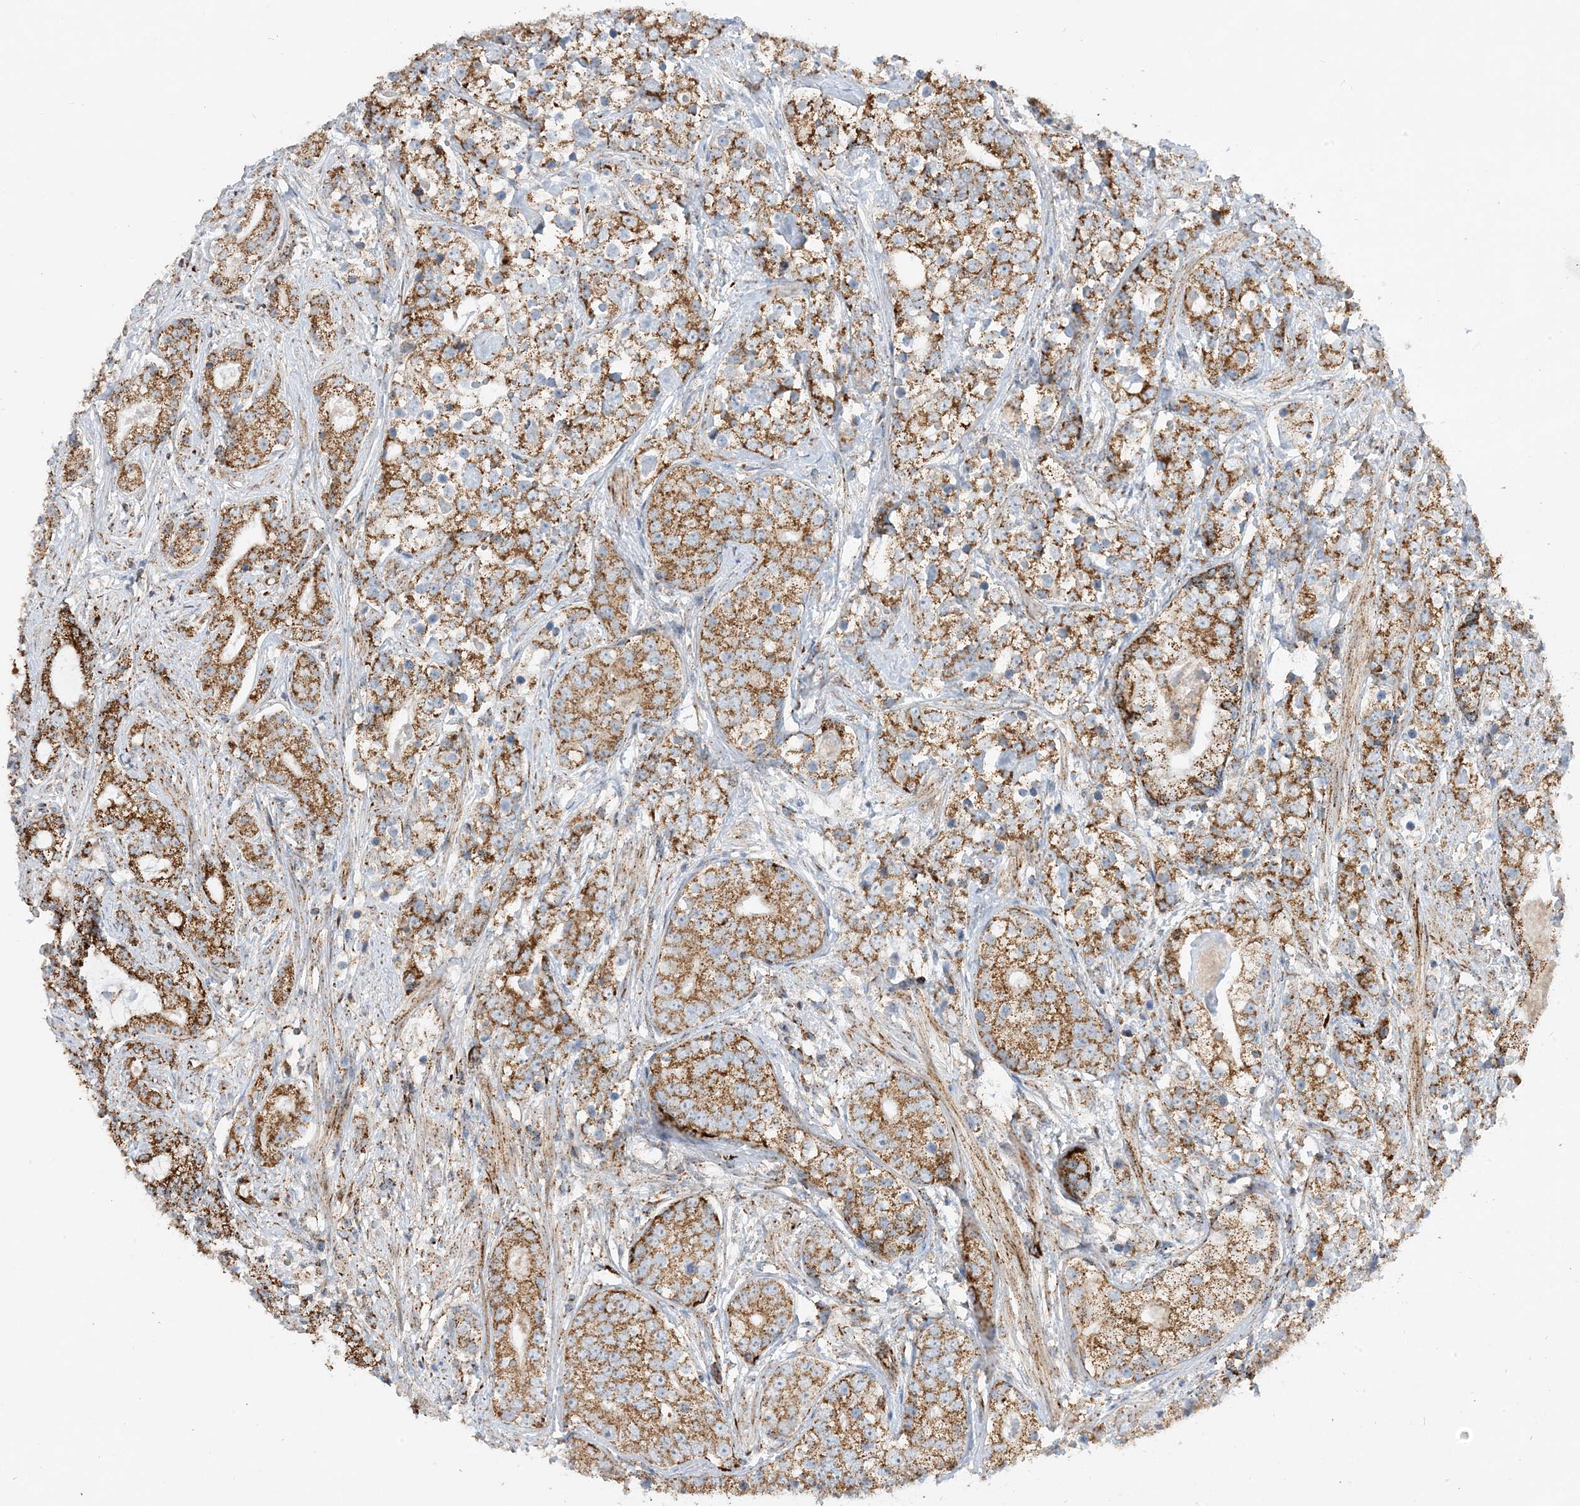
{"staining": {"intensity": "moderate", "quantity": ">75%", "location": "cytoplasmic/membranous"}, "tissue": "prostate cancer", "cell_type": "Tumor cells", "image_type": "cancer", "snomed": [{"axis": "morphology", "description": "Adenocarcinoma, High grade"}, {"axis": "topography", "description": "Prostate"}], "caption": "A micrograph of human prostate cancer stained for a protein reveals moderate cytoplasmic/membranous brown staining in tumor cells.", "gene": "NDUFAF3", "patient": {"sex": "male", "age": 69}}